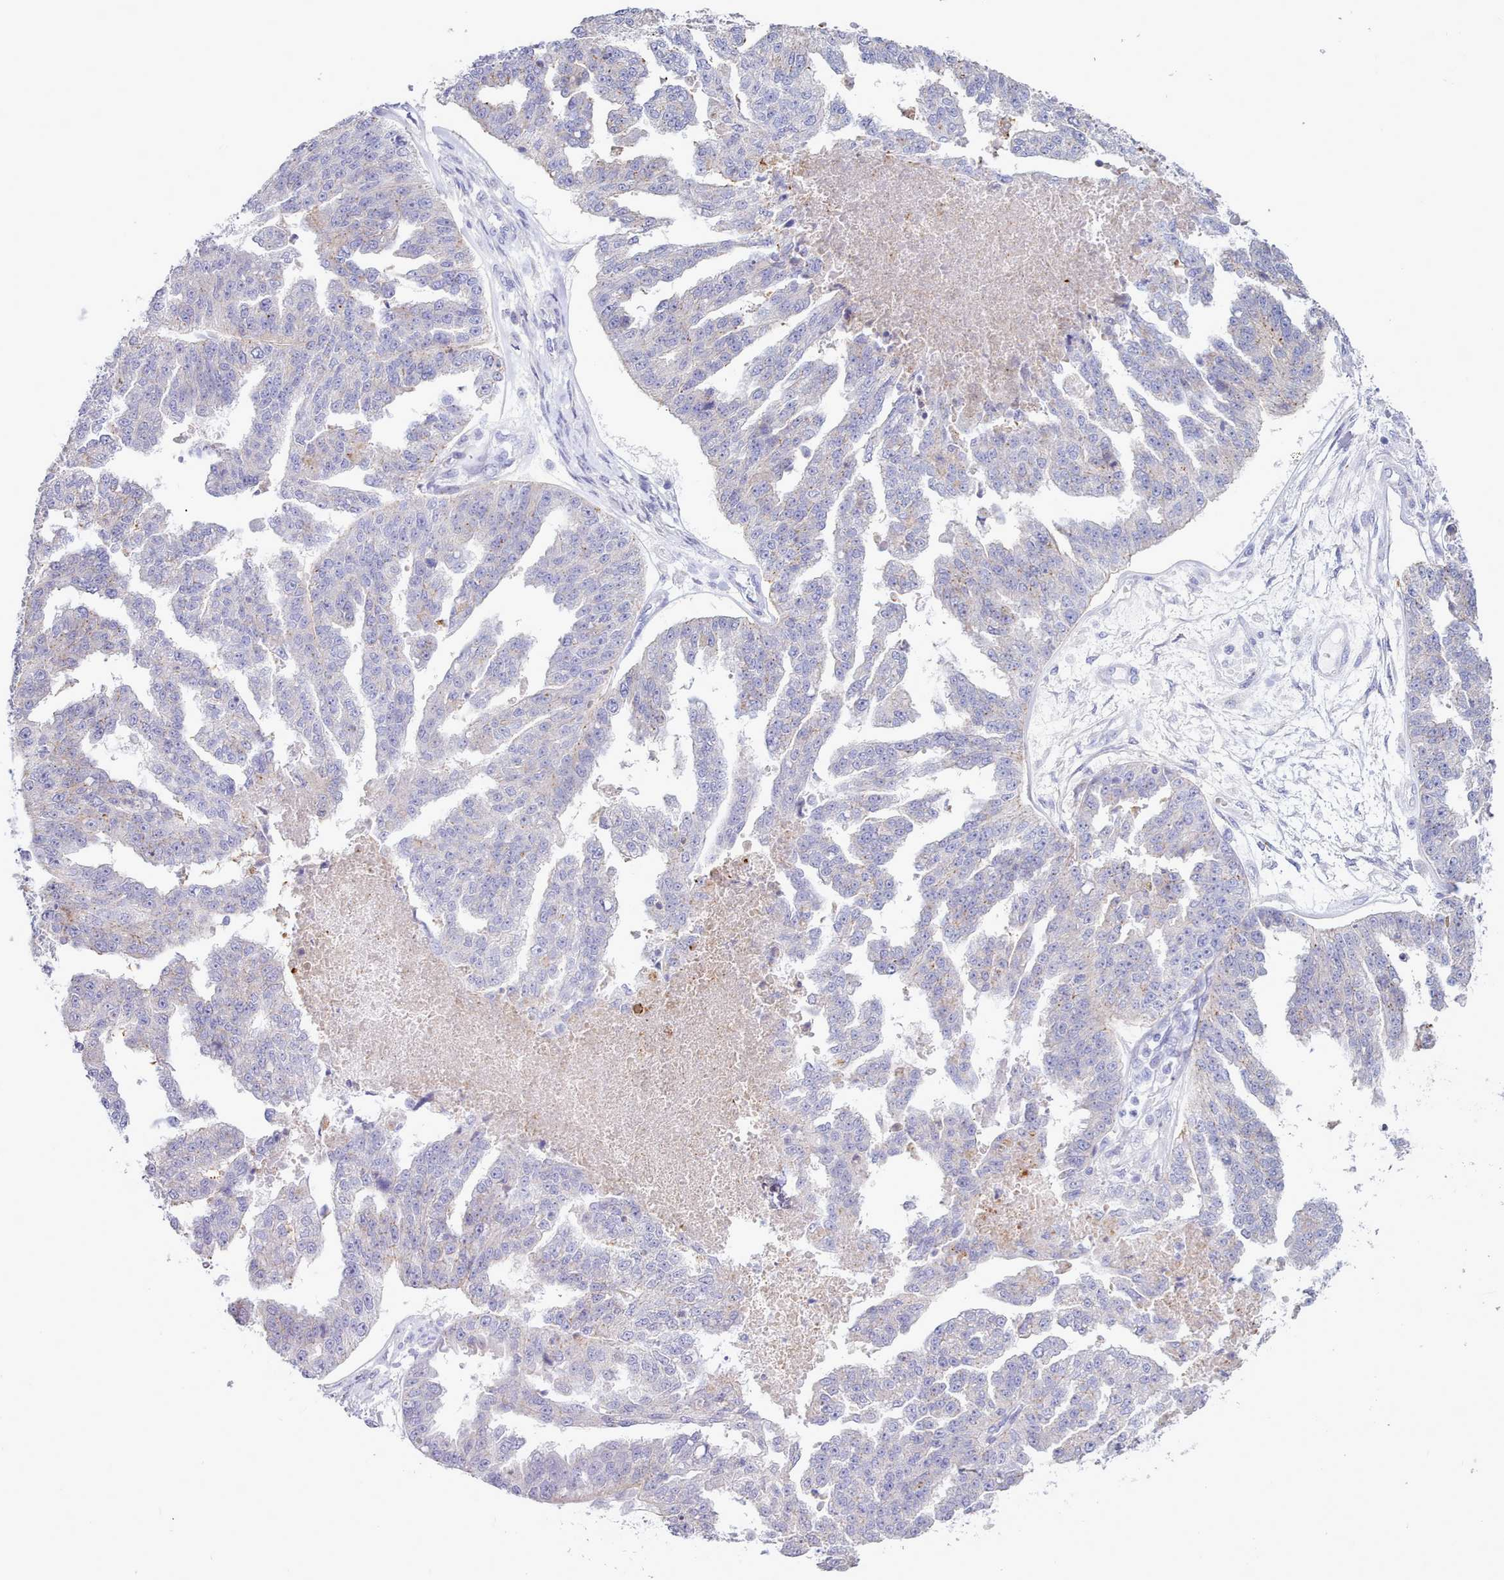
{"staining": {"intensity": "negative", "quantity": "none", "location": "none"}, "tissue": "ovarian cancer", "cell_type": "Tumor cells", "image_type": "cancer", "snomed": [{"axis": "morphology", "description": "Cystadenocarcinoma, serous, NOS"}, {"axis": "topography", "description": "Ovary"}], "caption": "Tumor cells are negative for brown protein staining in serous cystadenocarcinoma (ovarian). Nuclei are stained in blue.", "gene": "TMEM253", "patient": {"sex": "female", "age": 58}}